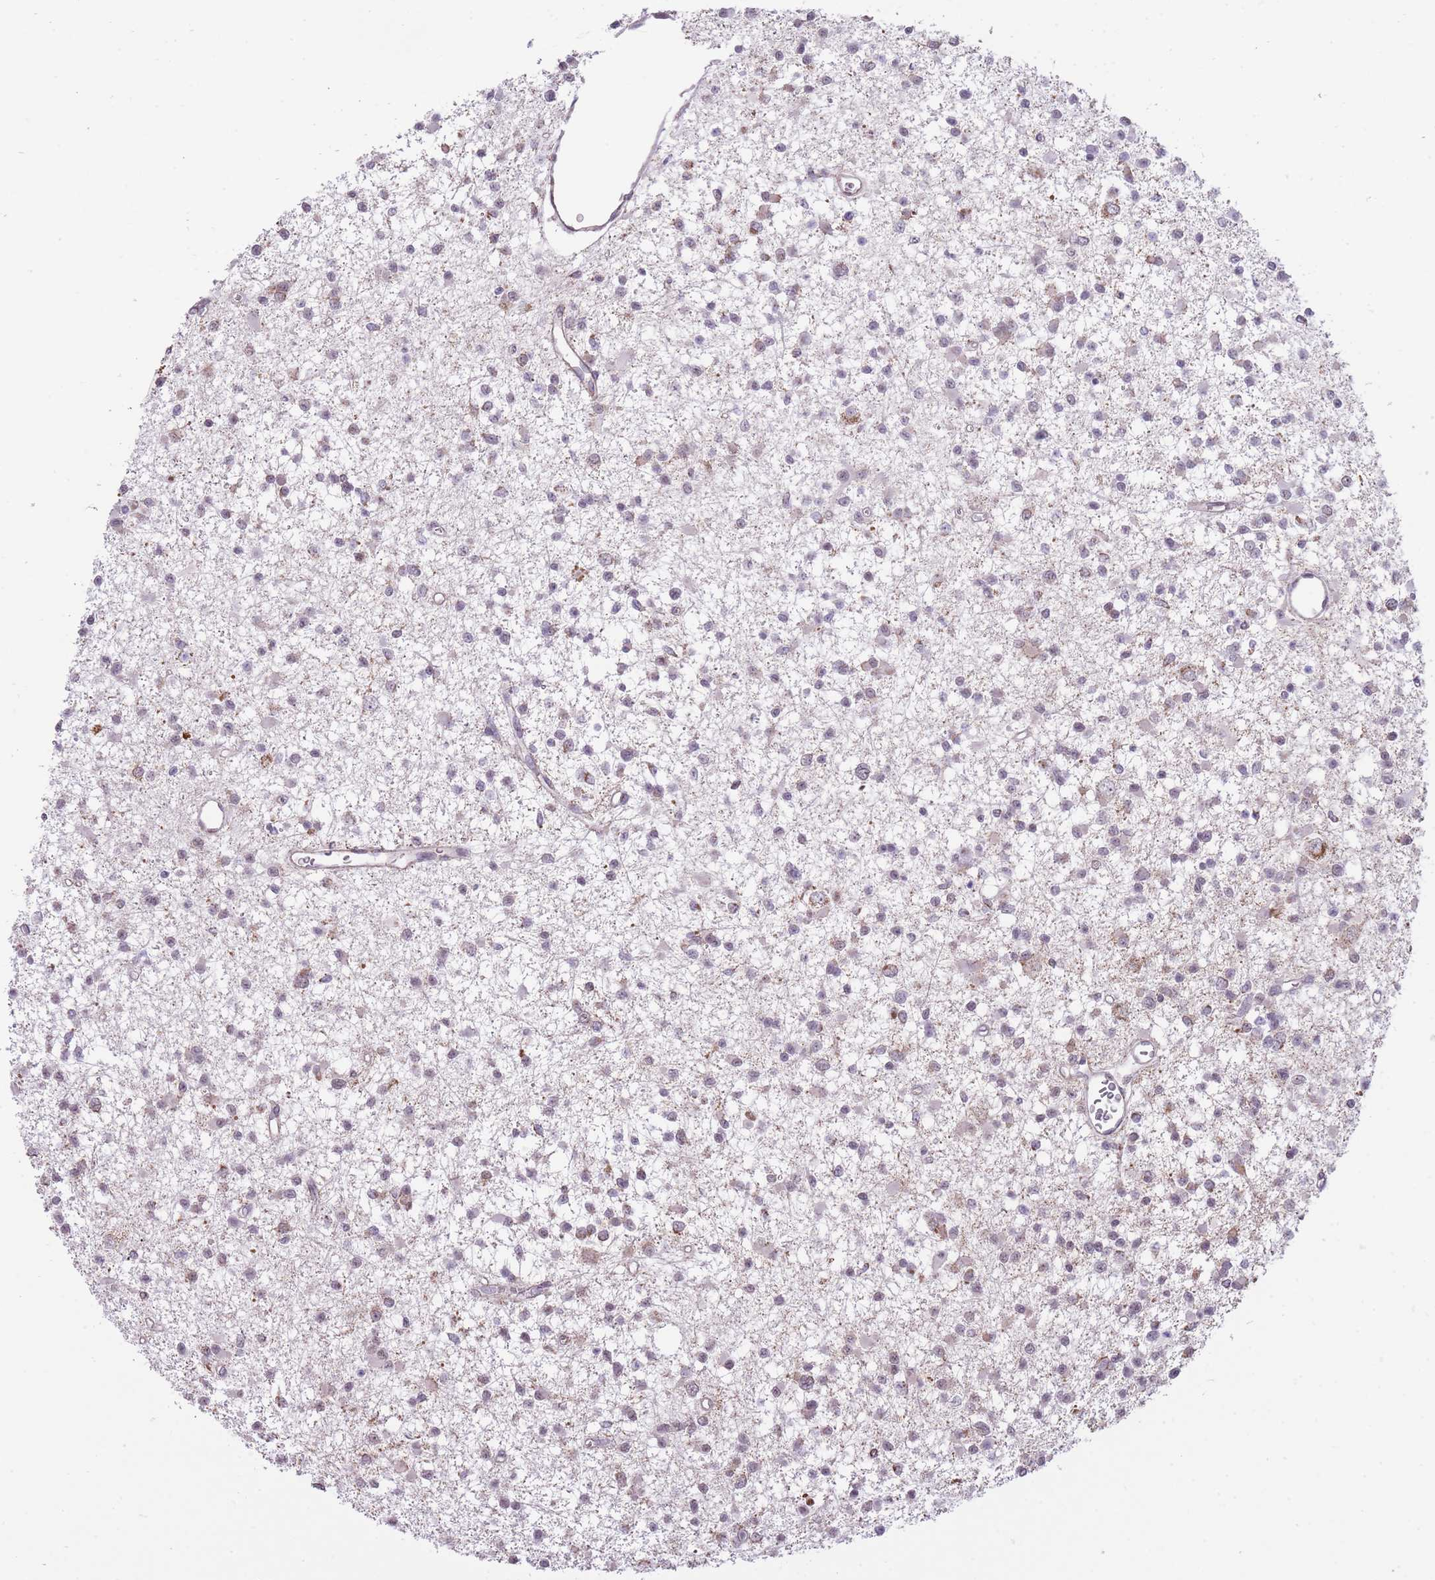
{"staining": {"intensity": "weak", "quantity": "<25%", "location": "cytoplasmic/membranous"}, "tissue": "glioma", "cell_type": "Tumor cells", "image_type": "cancer", "snomed": [{"axis": "morphology", "description": "Glioma, malignant, Low grade"}, {"axis": "topography", "description": "Brain"}], "caption": "Glioma was stained to show a protein in brown. There is no significant staining in tumor cells. Nuclei are stained in blue.", "gene": "NELL1", "patient": {"sex": "female", "age": 22}}